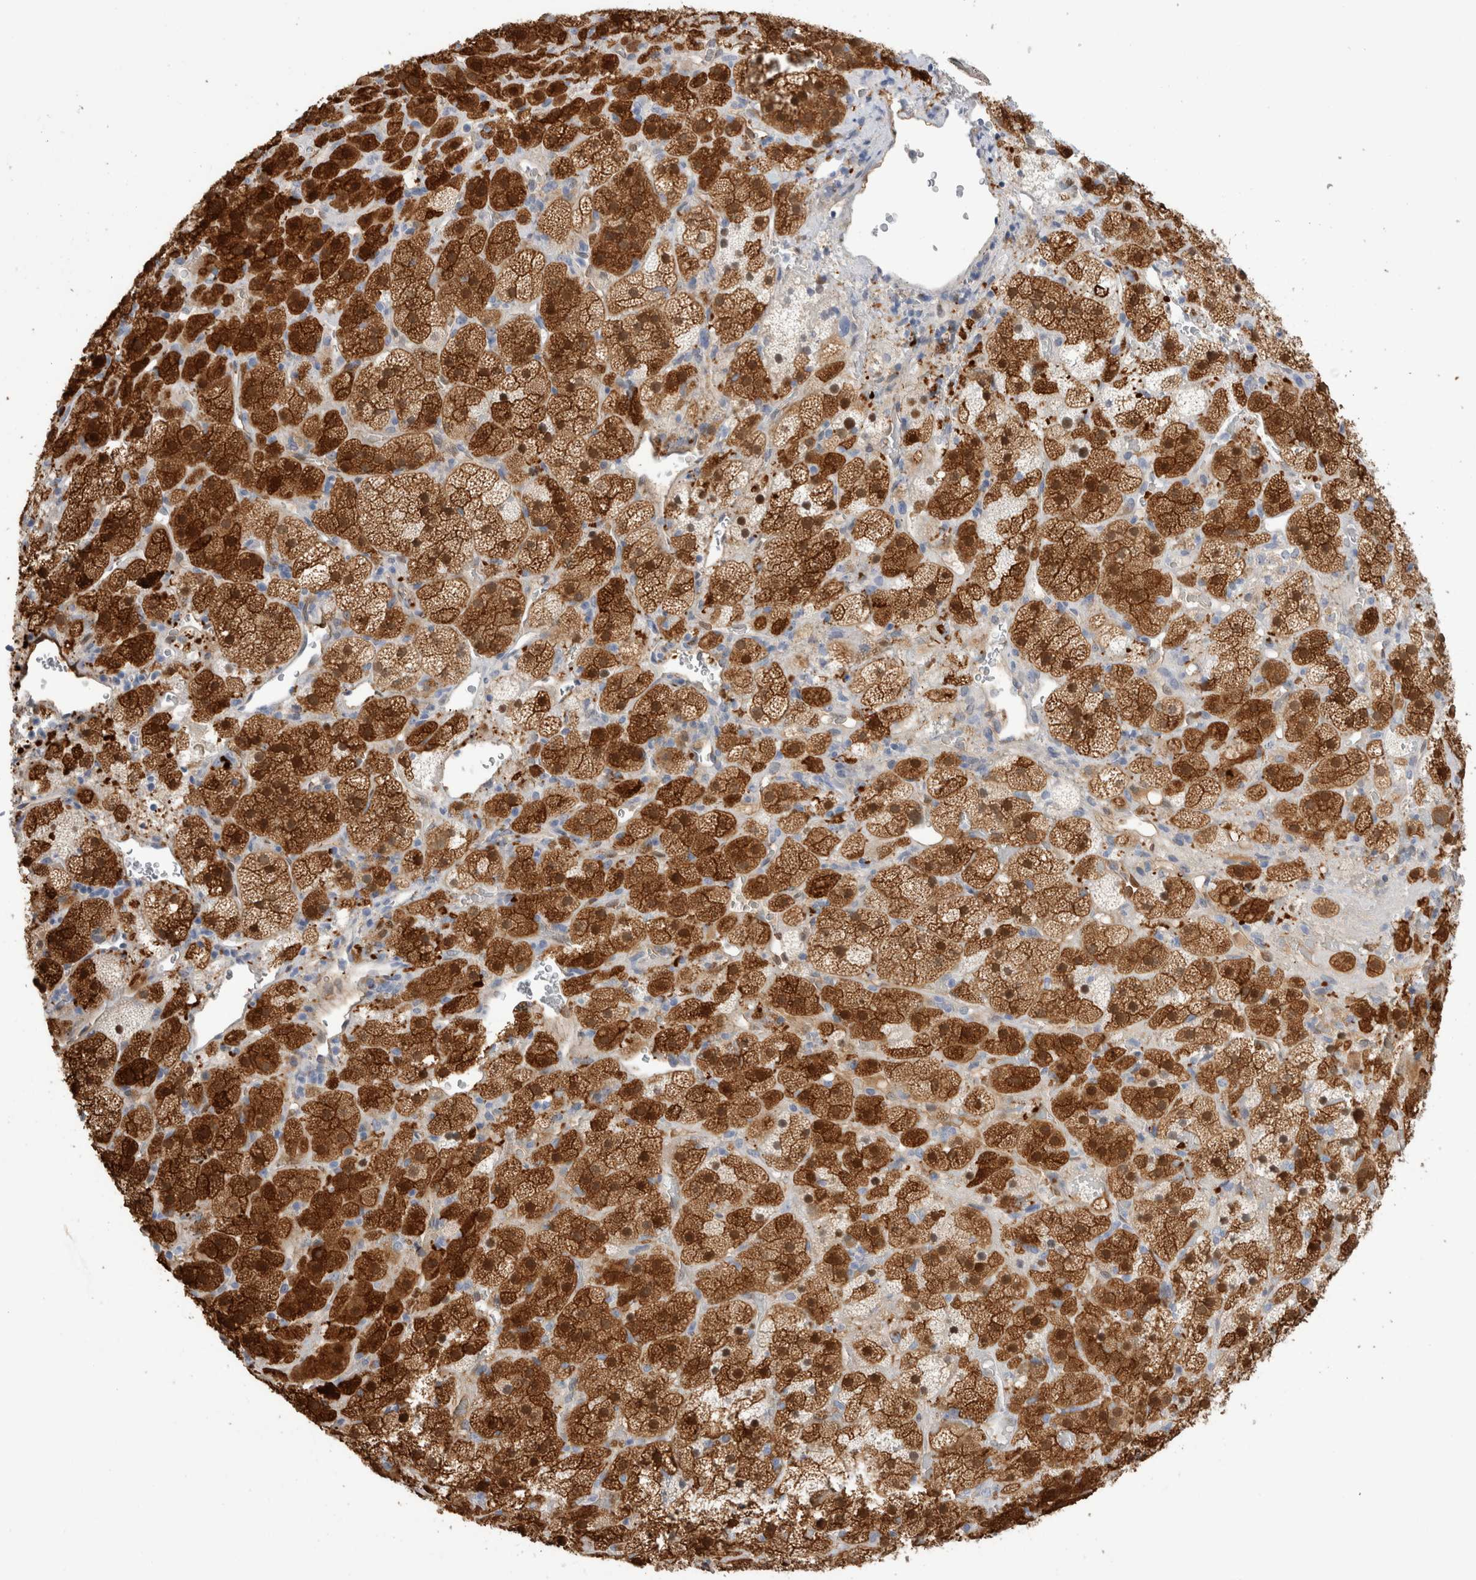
{"staining": {"intensity": "strong", "quantity": ">75%", "location": "cytoplasmic/membranous,nuclear"}, "tissue": "adrenal gland", "cell_type": "Glandular cells", "image_type": "normal", "snomed": [{"axis": "morphology", "description": "Normal tissue, NOS"}, {"axis": "topography", "description": "Adrenal gland"}], "caption": "Unremarkable adrenal gland exhibits strong cytoplasmic/membranous,nuclear positivity in about >75% of glandular cells The staining was performed using DAB (3,3'-diaminobenzidine) to visualize the protein expression in brown, while the nuclei were stained in blue with hematoxylin (Magnification: 20x)..", "gene": "NAPEPLD", "patient": {"sex": "male", "age": 57}}